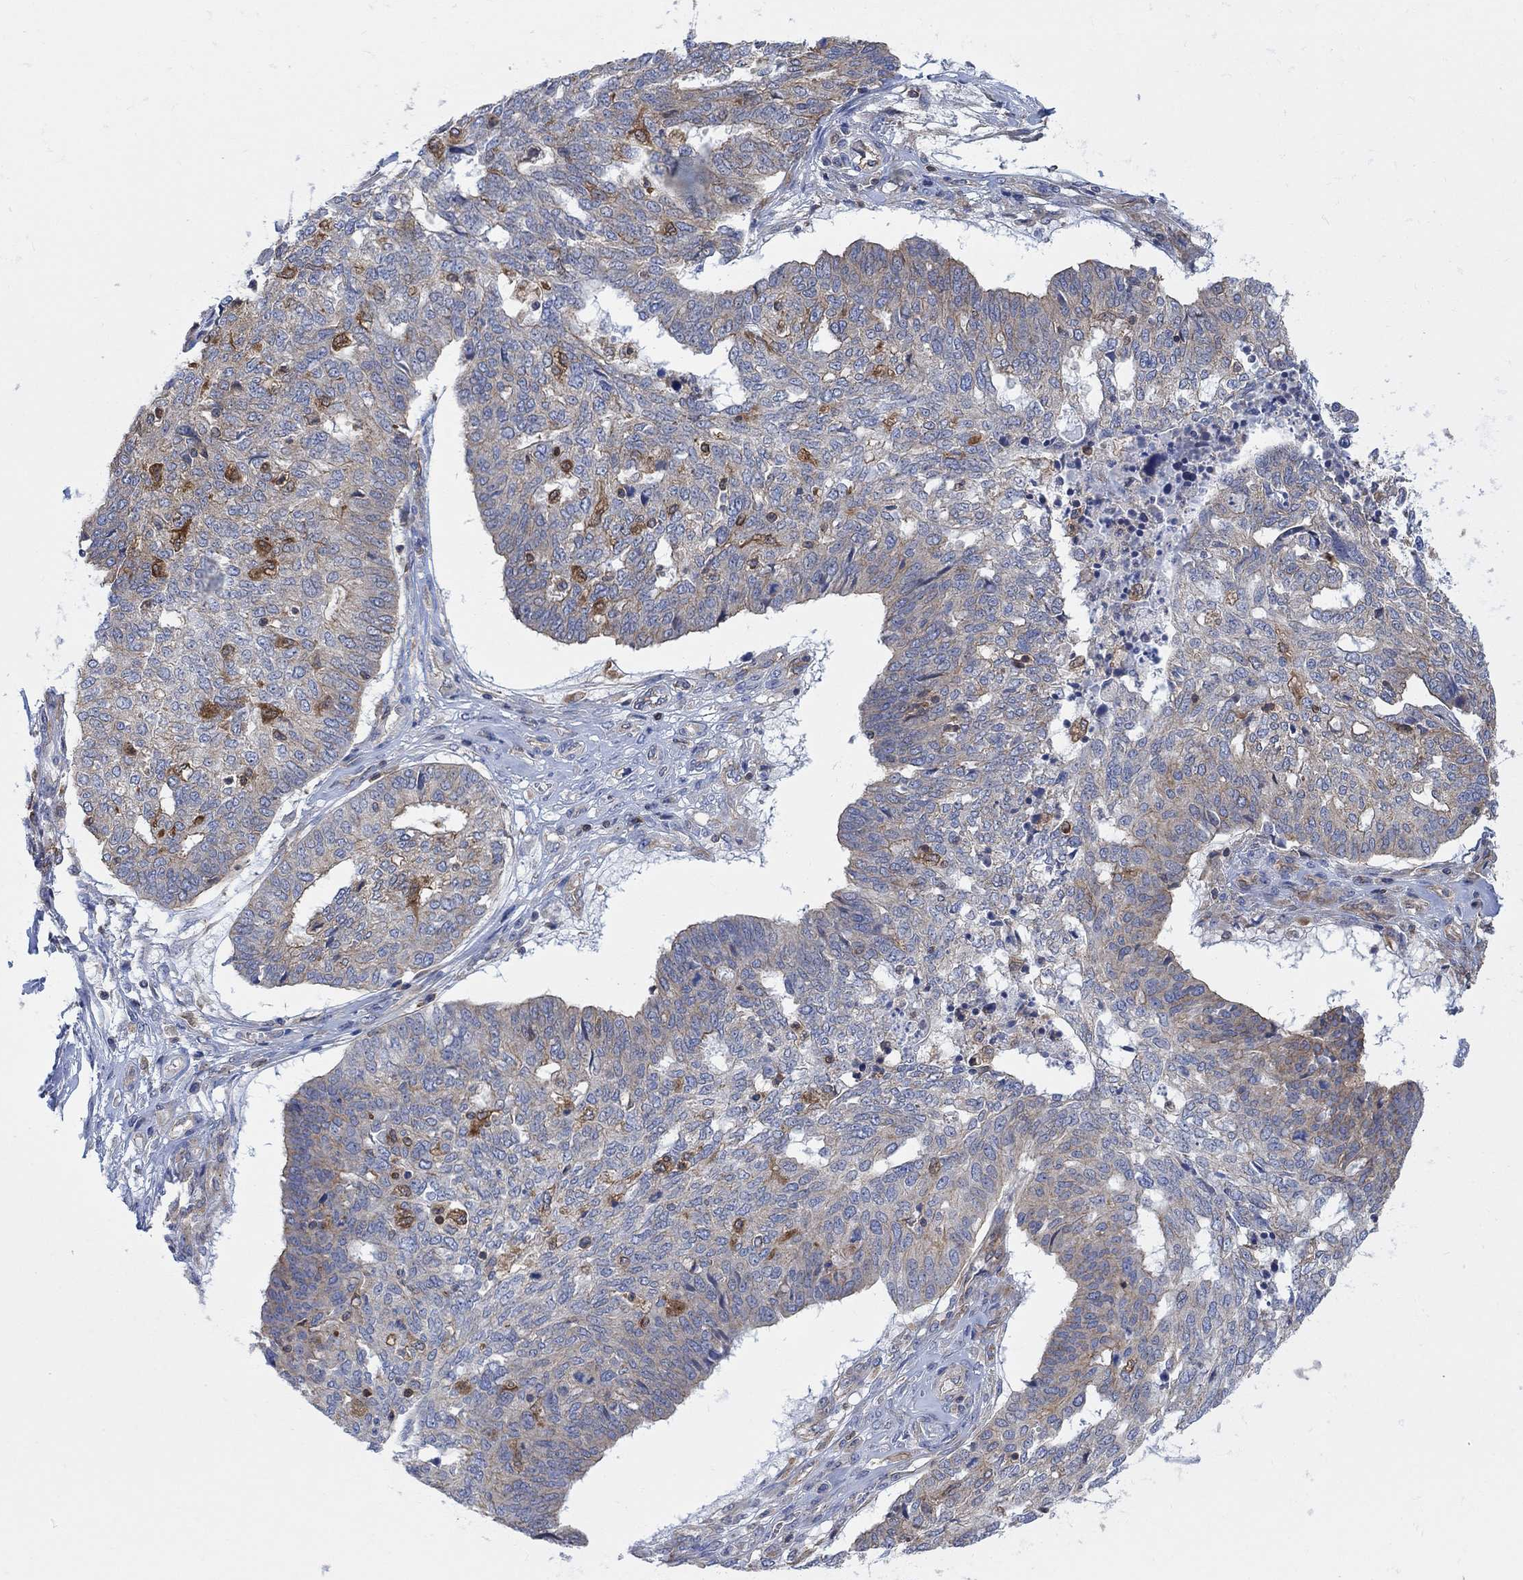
{"staining": {"intensity": "negative", "quantity": "none", "location": "none"}, "tissue": "ovarian cancer", "cell_type": "Tumor cells", "image_type": "cancer", "snomed": [{"axis": "morphology", "description": "Cystadenocarcinoma, serous, NOS"}, {"axis": "topography", "description": "Ovary"}], "caption": "Ovarian serous cystadenocarcinoma was stained to show a protein in brown. There is no significant expression in tumor cells.", "gene": "GBP5", "patient": {"sex": "female", "age": 67}}